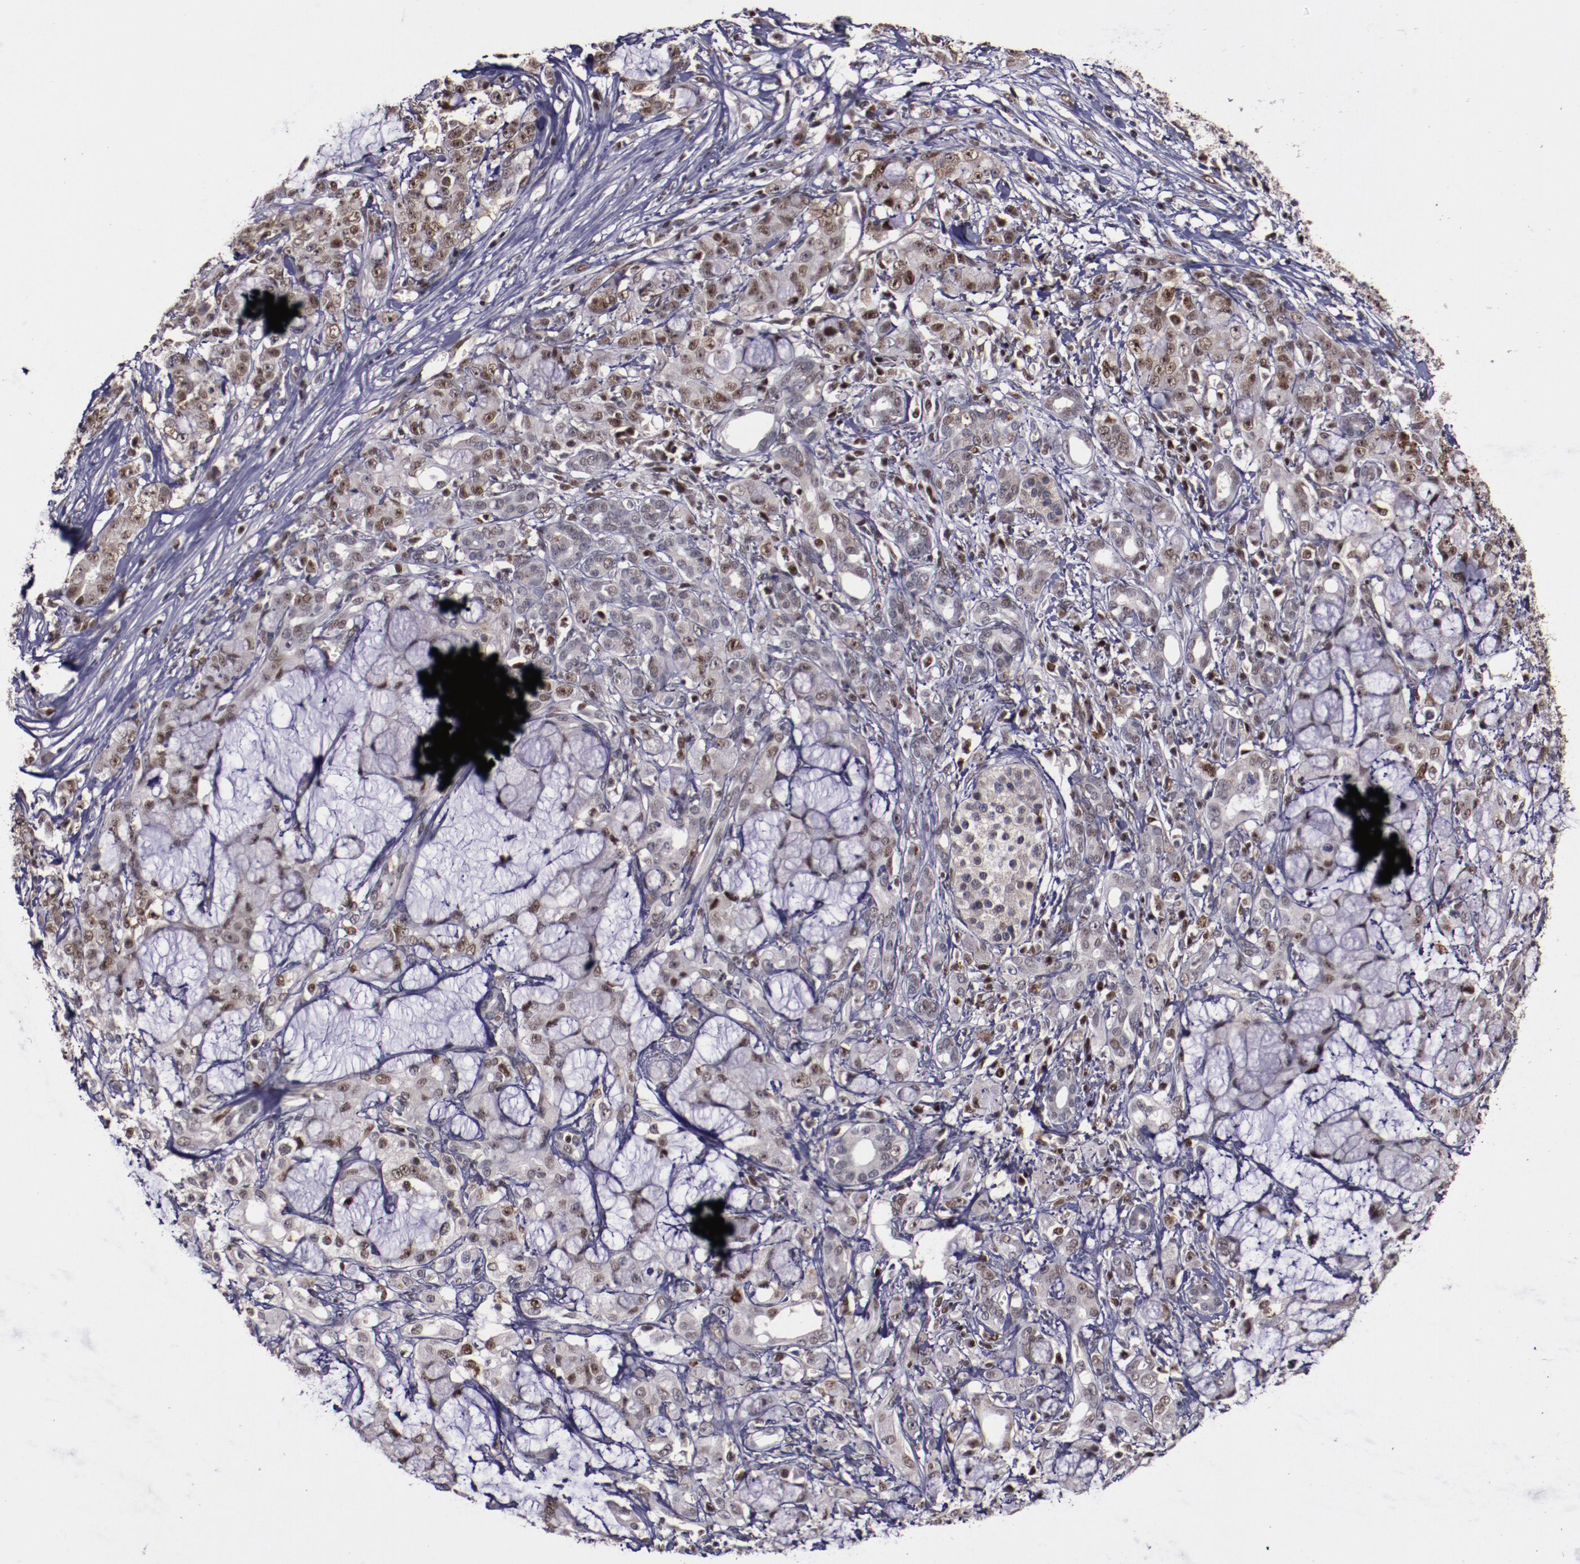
{"staining": {"intensity": "moderate", "quantity": "25%-75%", "location": "nuclear"}, "tissue": "pancreatic cancer", "cell_type": "Tumor cells", "image_type": "cancer", "snomed": [{"axis": "morphology", "description": "Adenocarcinoma, NOS"}, {"axis": "topography", "description": "Pancreas"}], "caption": "A medium amount of moderate nuclear expression is appreciated in about 25%-75% of tumor cells in pancreatic cancer tissue.", "gene": "CHEK2", "patient": {"sex": "female", "age": 73}}